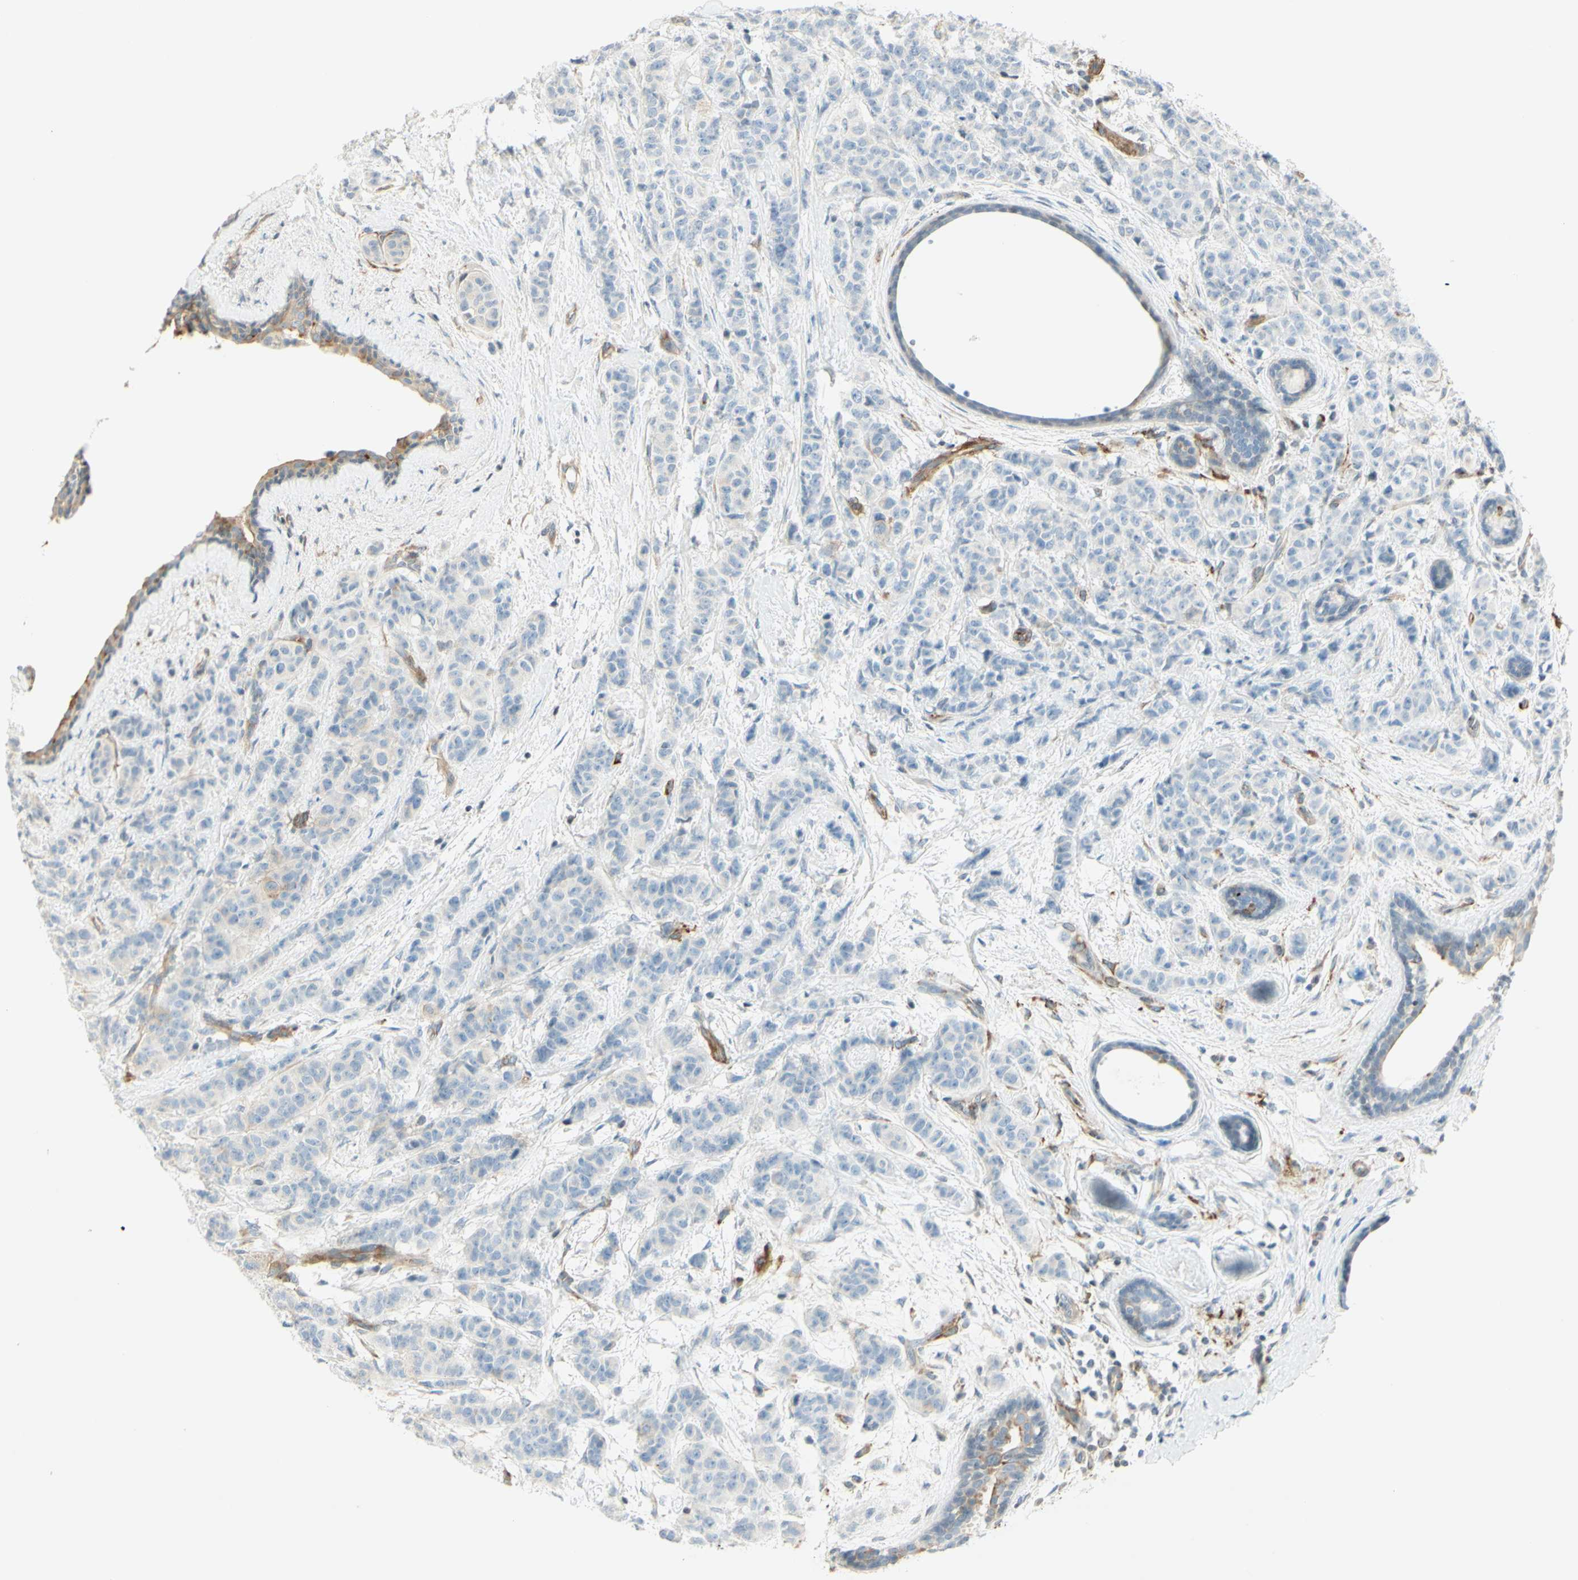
{"staining": {"intensity": "weak", "quantity": "<25%", "location": "cytoplasmic/membranous"}, "tissue": "breast cancer", "cell_type": "Tumor cells", "image_type": "cancer", "snomed": [{"axis": "morphology", "description": "Normal tissue, NOS"}, {"axis": "morphology", "description": "Duct carcinoma"}, {"axis": "topography", "description": "Breast"}], "caption": "DAB (3,3'-diaminobenzidine) immunohistochemical staining of human breast cancer displays no significant positivity in tumor cells.", "gene": "MAP1B", "patient": {"sex": "female", "age": 40}}